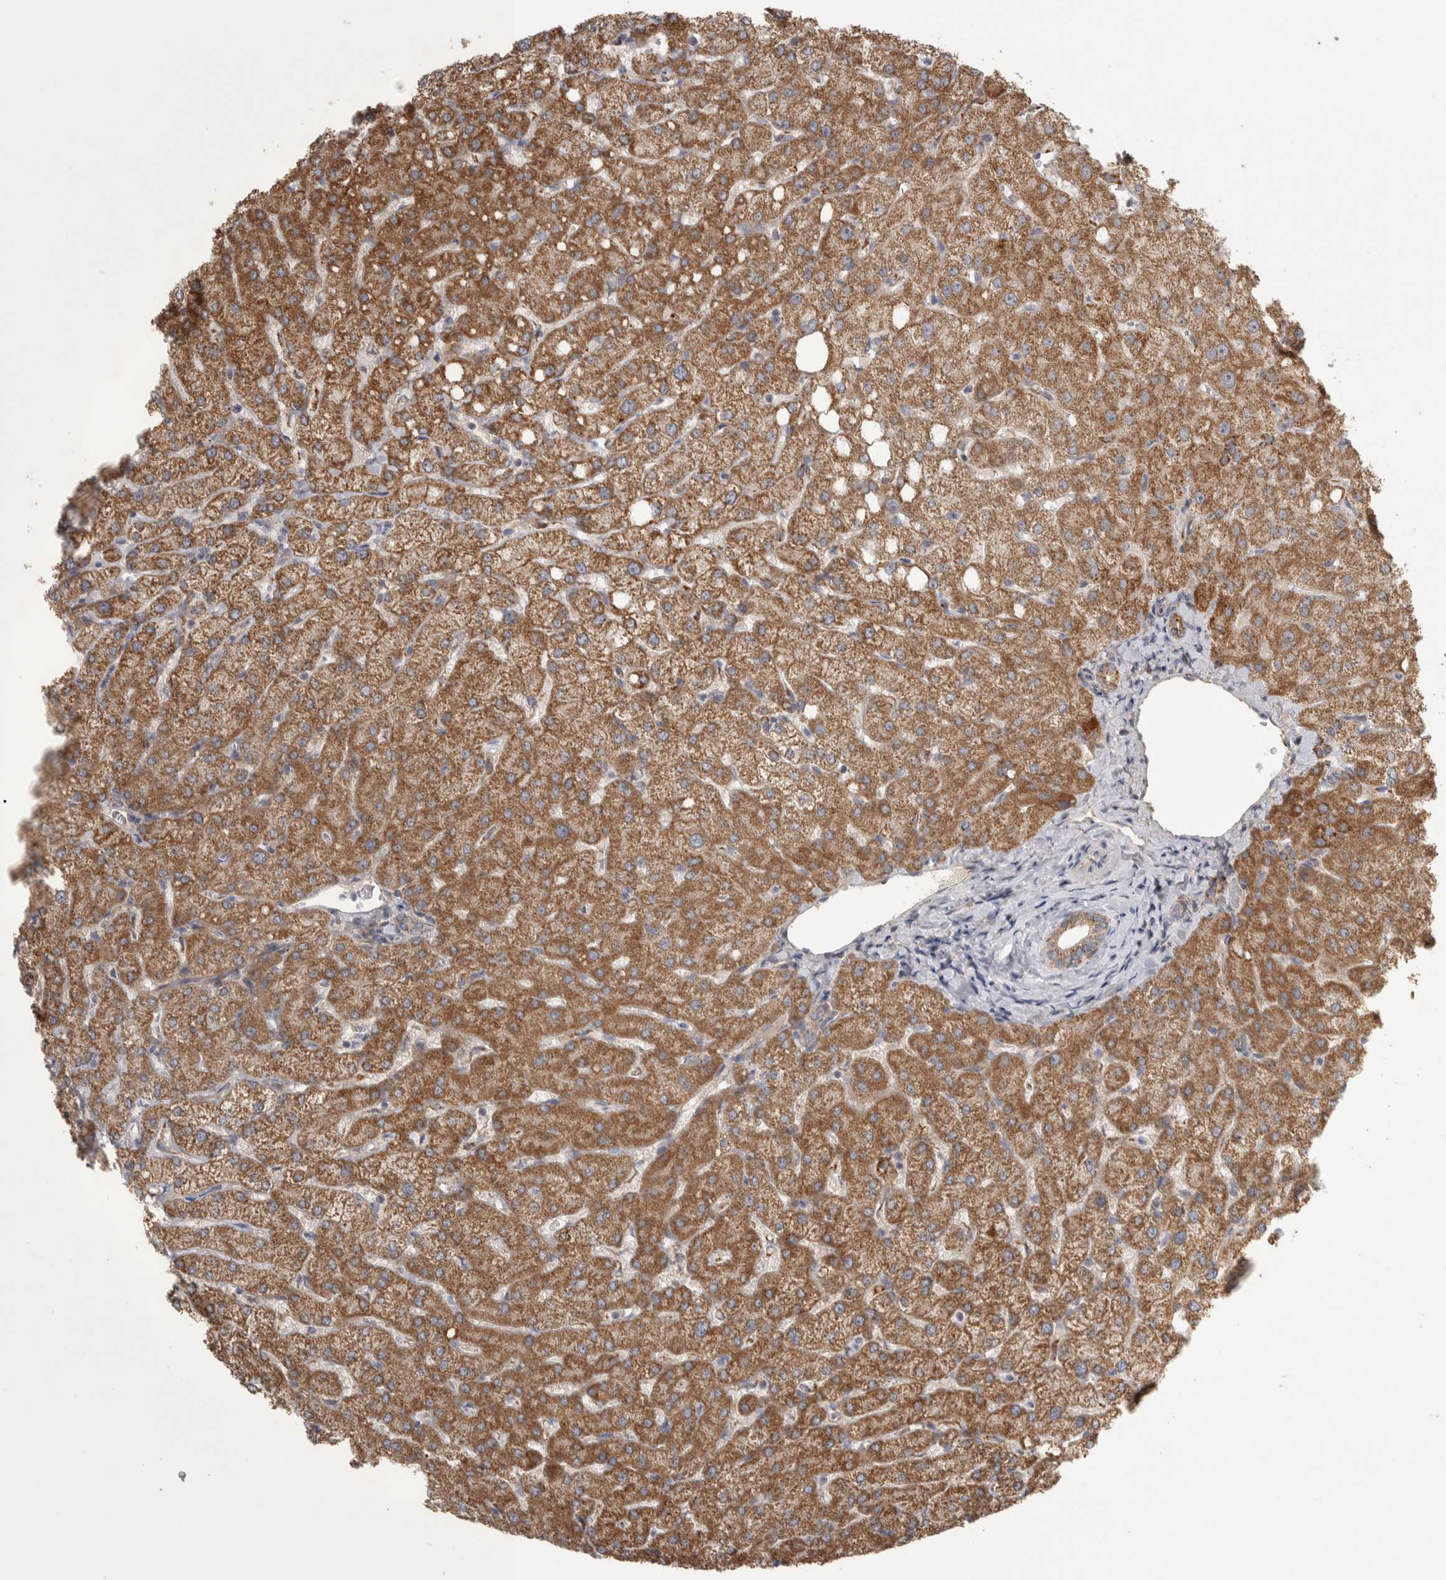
{"staining": {"intensity": "moderate", "quantity": ">75%", "location": "cytoplasmic/membranous"}, "tissue": "liver", "cell_type": "Cholangiocytes", "image_type": "normal", "snomed": [{"axis": "morphology", "description": "Normal tissue, NOS"}, {"axis": "topography", "description": "Liver"}], "caption": "Cholangiocytes reveal medium levels of moderate cytoplasmic/membranous positivity in approximately >75% of cells in benign liver.", "gene": "SCO1", "patient": {"sex": "female", "age": 54}}